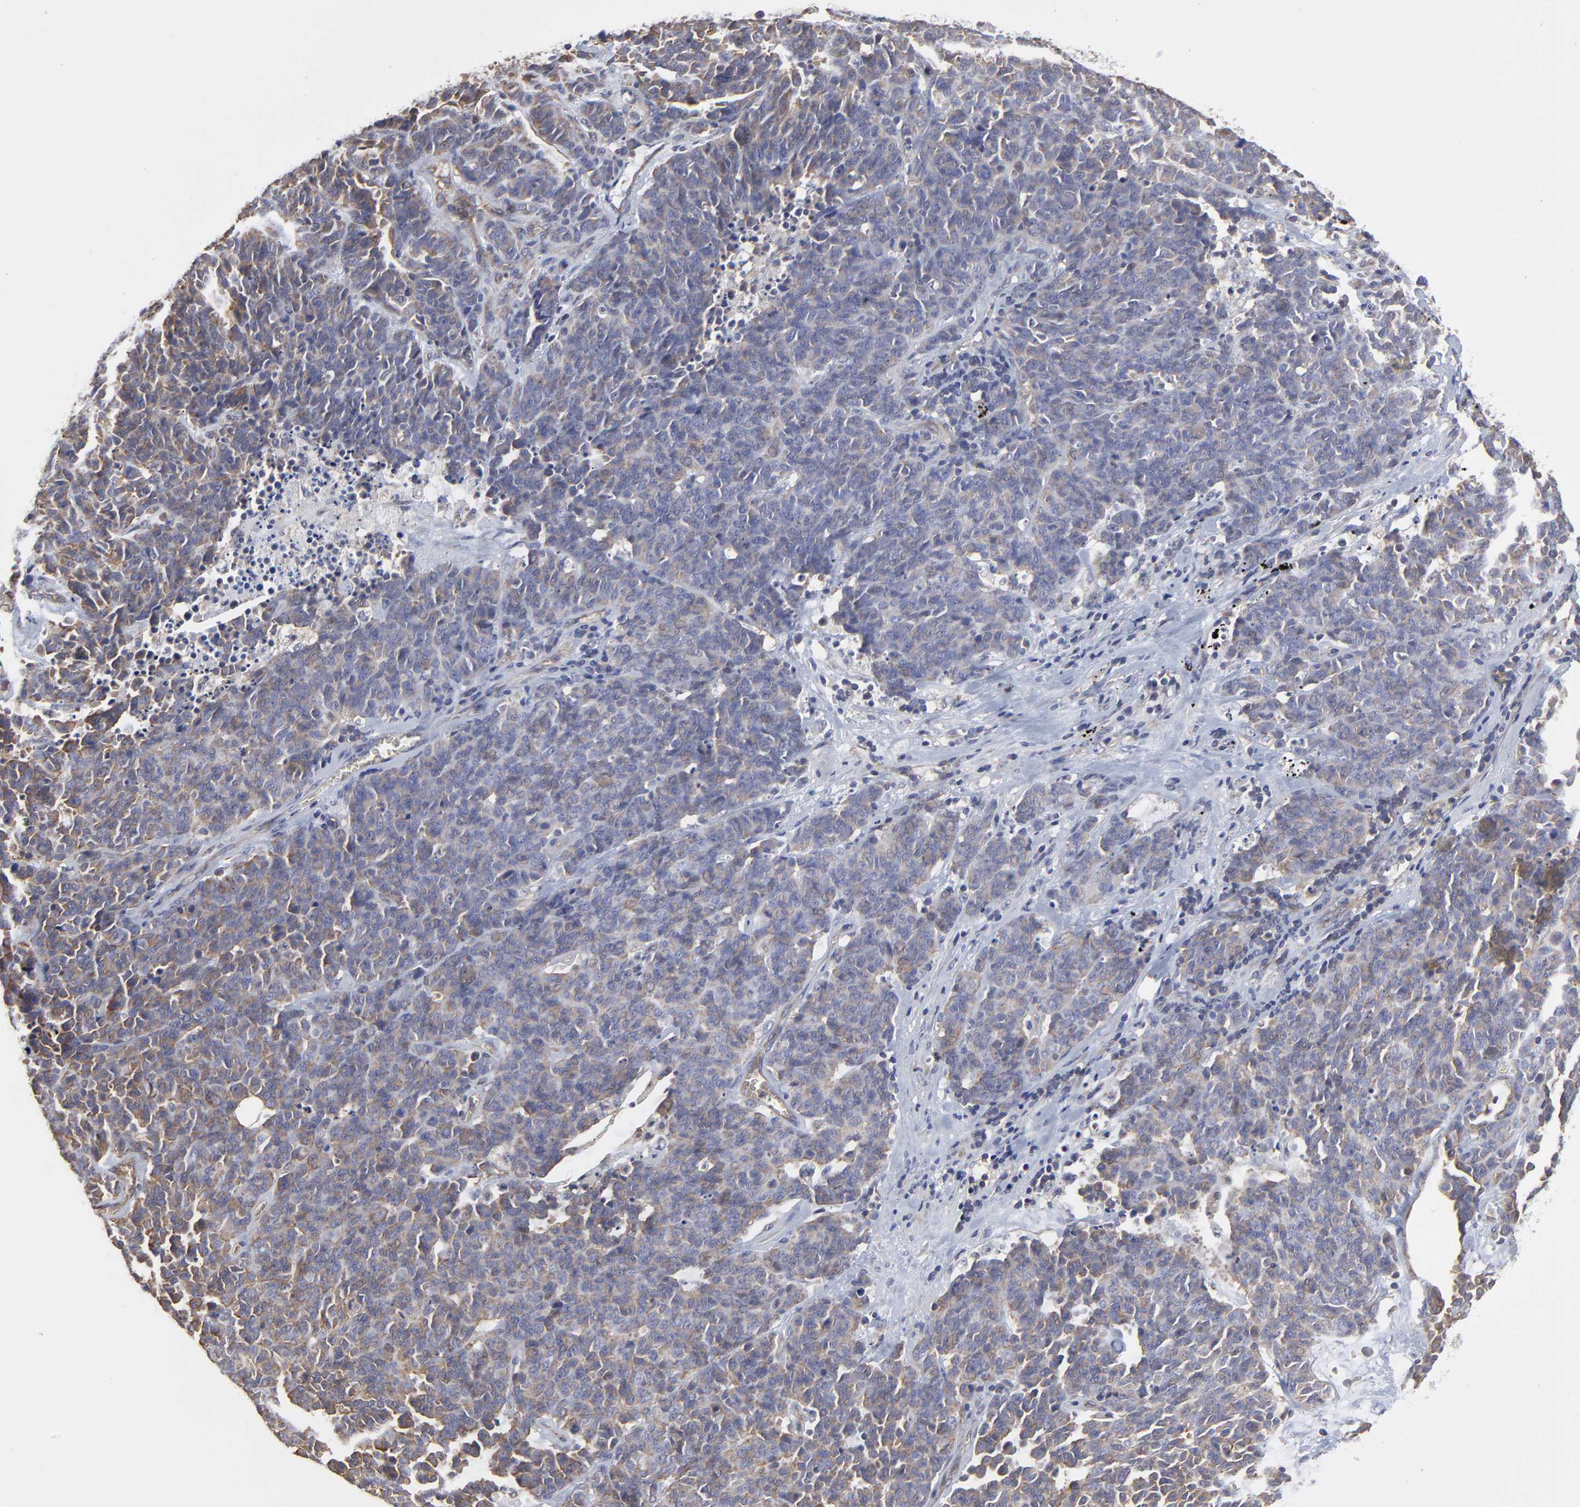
{"staining": {"intensity": "moderate", "quantity": "25%-75%", "location": "cytoplasmic/membranous"}, "tissue": "lung cancer", "cell_type": "Tumor cells", "image_type": "cancer", "snomed": [{"axis": "morphology", "description": "Neoplasm, malignant, NOS"}, {"axis": "topography", "description": "Lung"}], "caption": "Lung neoplasm (malignant) stained for a protein shows moderate cytoplasmic/membranous positivity in tumor cells.", "gene": "ARMT1", "patient": {"sex": "female", "age": 58}}